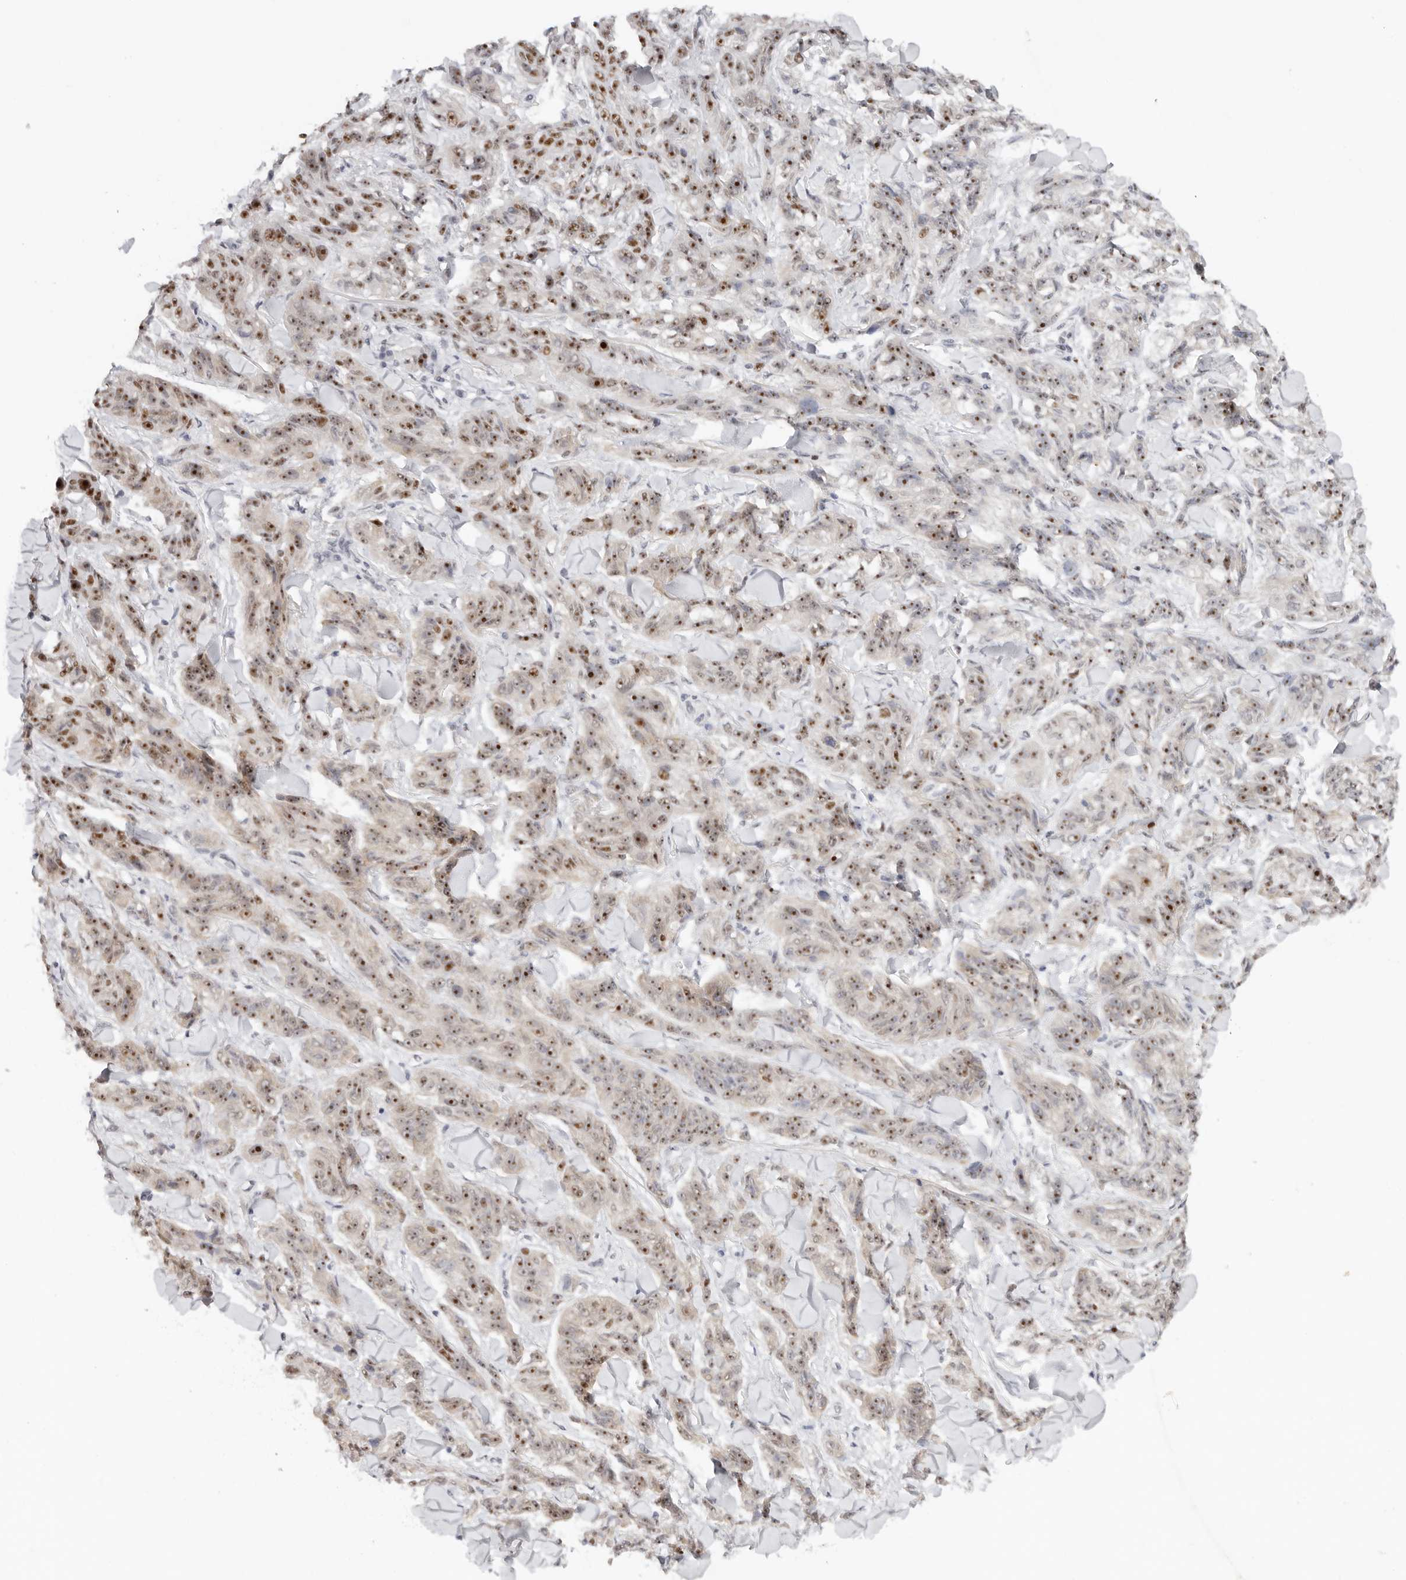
{"staining": {"intensity": "strong", "quantity": ">75%", "location": "nuclear"}, "tissue": "melanoma", "cell_type": "Tumor cells", "image_type": "cancer", "snomed": [{"axis": "morphology", "description": "Malignant melanoma, NOS"}, {"axis": "topography", "description": "Skin"}], "caption": "Strong nuclear protein positivity is identified in approximately >75% of tumor cells in malignant melanoma. The protein of interest is stained brown, and the nuclei are stained in blue (DAB IHC with brightfield microscopy, high magnification).", "gene": "LARP7", "patient": {"sex": "male", "age": 53}}